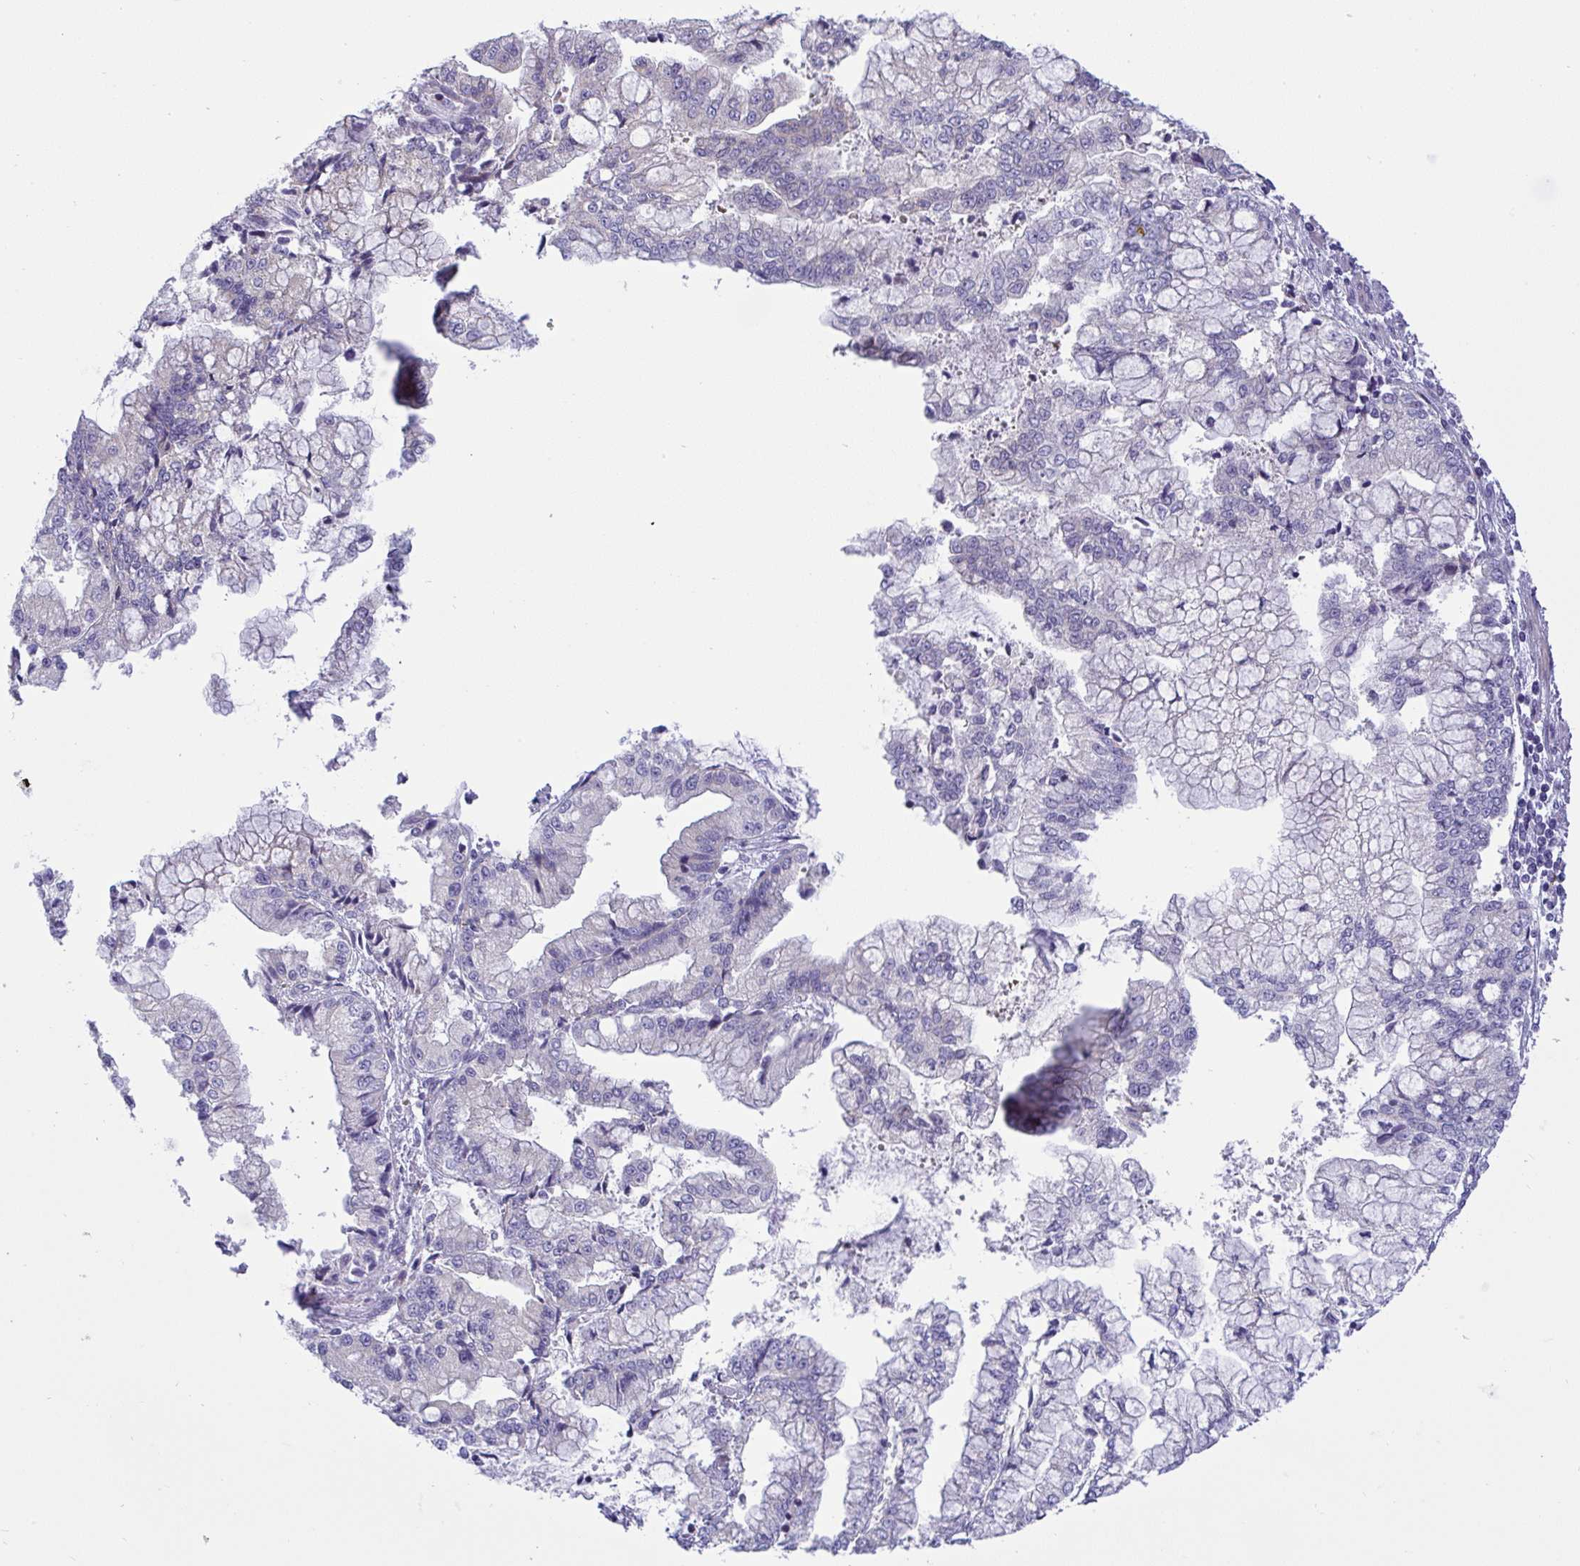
{"staining": {"intensity": "moderate", "quantity": "25%-75%", "location": "cytoplasmic/membranous"}, "tissue": "stomach cancer", "cell_type": "Tumor cells", "image_type": "cancer", "snomed": [{"axis": "morphology", "description": "Adenocarcinoma, NOS"}, {"axis": "topography", "description": "Stomach, upper"}], "caption": "Human stomach cancer stained for a protein (brown) exhibits moderate cytoplasmic/membranous positive positivity in approximately 25%-75% of tumor cells.", "gene": "NTN1", "patient": {"sex": "female", "age": 74}}